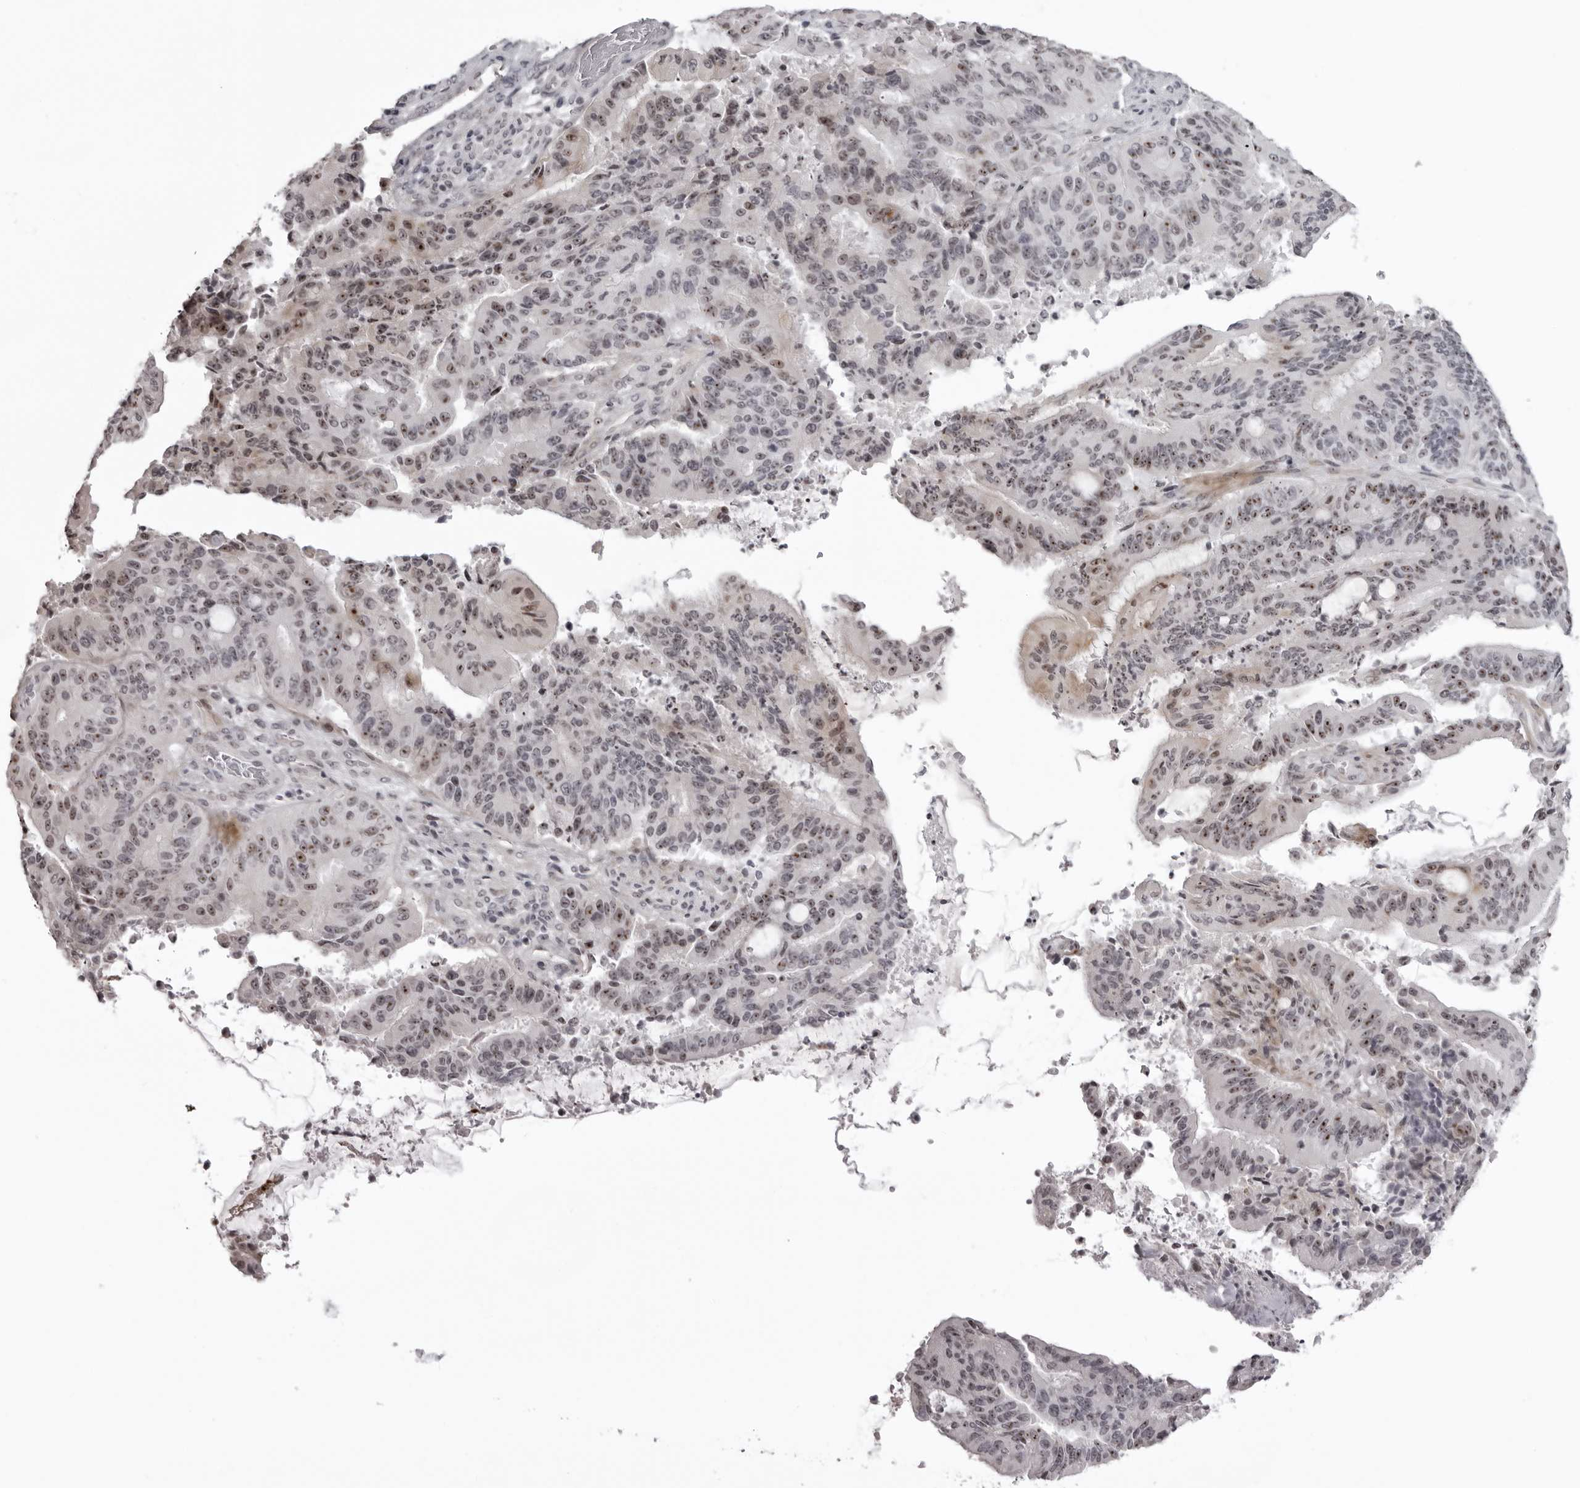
{"staining": {"intensity": "moderate", "quantity": ">75%", "location": "nuclear"}, "tissue": "liver cancer", "cell_type": "Tumor cells", "image_type": "cancer", "snomed": [{"axis": "morphology", "description": "Normal tissue, NOS"}, {"axis": "morphology", "description": "Cholangiocarcinoma"}, {"axis": "topography", "description": "Liver"}, {"axis": "topography", "description": "Peripheral nerve tissue"}], "caption": "Liver cancer (cholangiocarcinoma) stained for a protein shows moderate nuclear positivity in tumor cells. (DAB = brown stain, brightfield microscopy at high magnification).", "gene": "HELZ", "patient": {"sex": "female", "age": 73}}